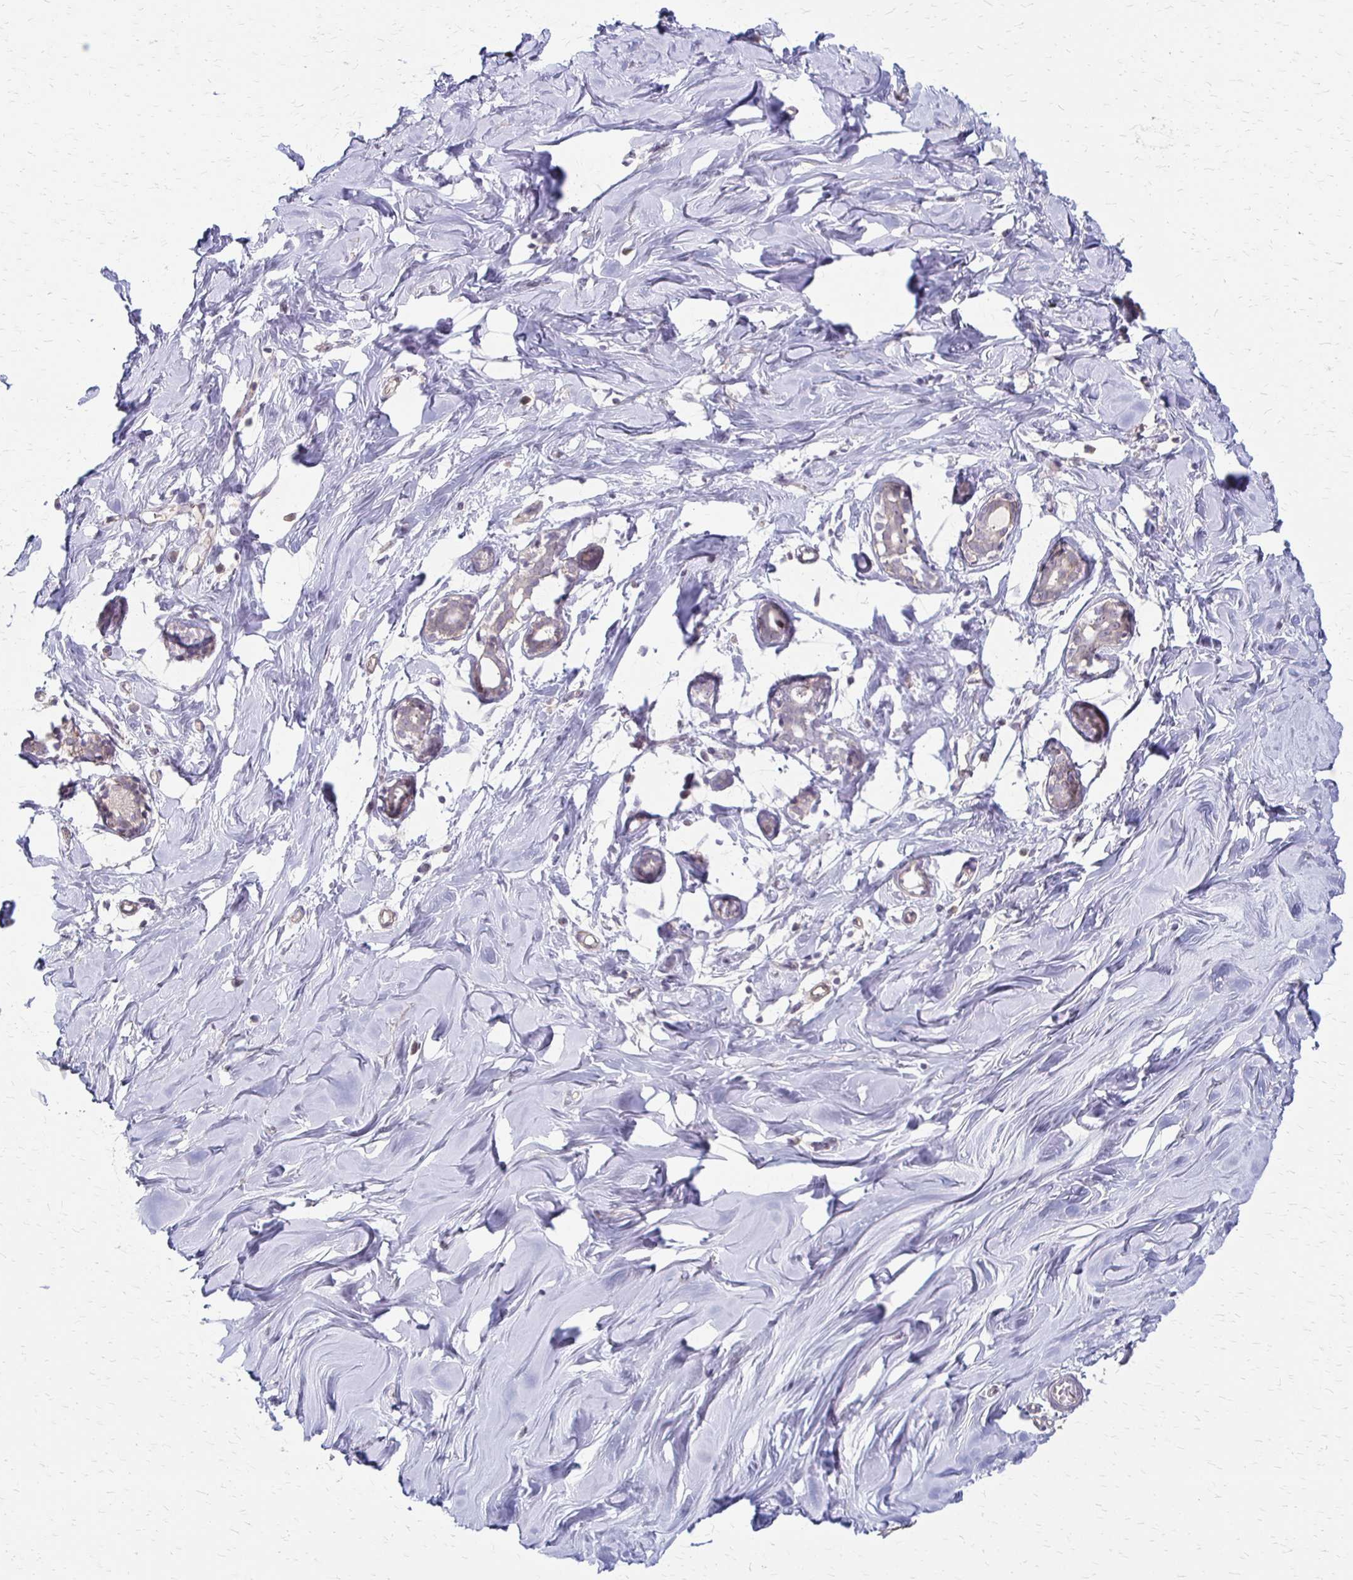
{"staining": {"intensity": "negative", "quantity": "none", "location": "none"}, "tissue": "breast", "cell_type": "Adipocytes", "image_type": "normal", "snomed": [{"axis": "morphology", "description": "Normal tissue, NOS"}, {"axis": "topography", "description": "Breast"}], "caption": "An IHC histopathology image of benign breast is shown. There is no staining in adipocytes of breast.", "gene": "CFL2", "patient": {"sex": "female", "age": 27}}